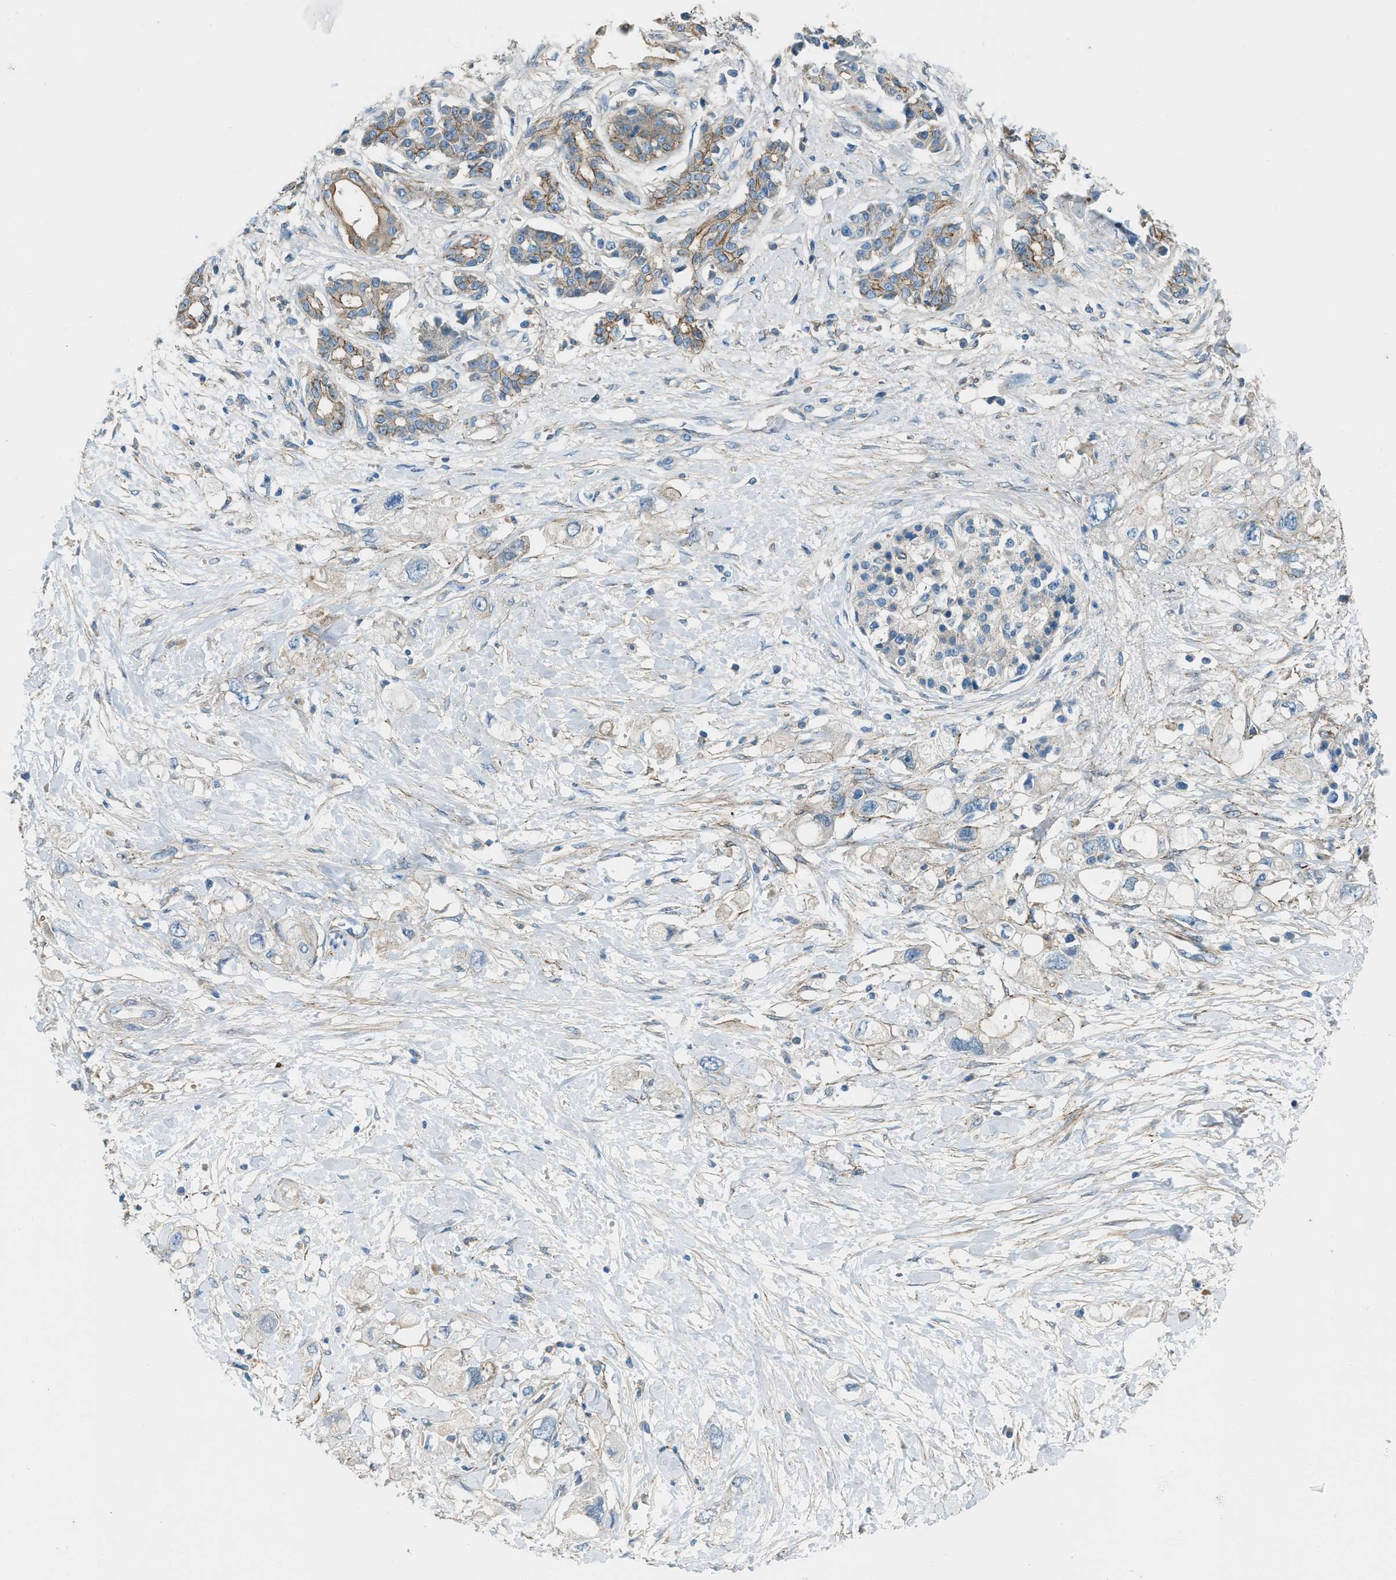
{"staining": {"intensity": "negative", "quantity": "none", "location": "none"}, "tissue": "pancreatic cancer", "cell_type": "Tumor cells", "image_type": "cancer", "snomed": [{"axis": "morphology", "description": "Adenocarcinoma, NOS"}, {"axis": "topography", "description": "Pancreas"}], "caption": "IHC photomicrograph of neoplastic tissue: human pancreatic cancer stained with DAB (3,3'-diaminobenzidine) displays no significant protein positivity in tumor cells.", "gene": "SVIL", "patient": {"sex": "female", "age": 56}}